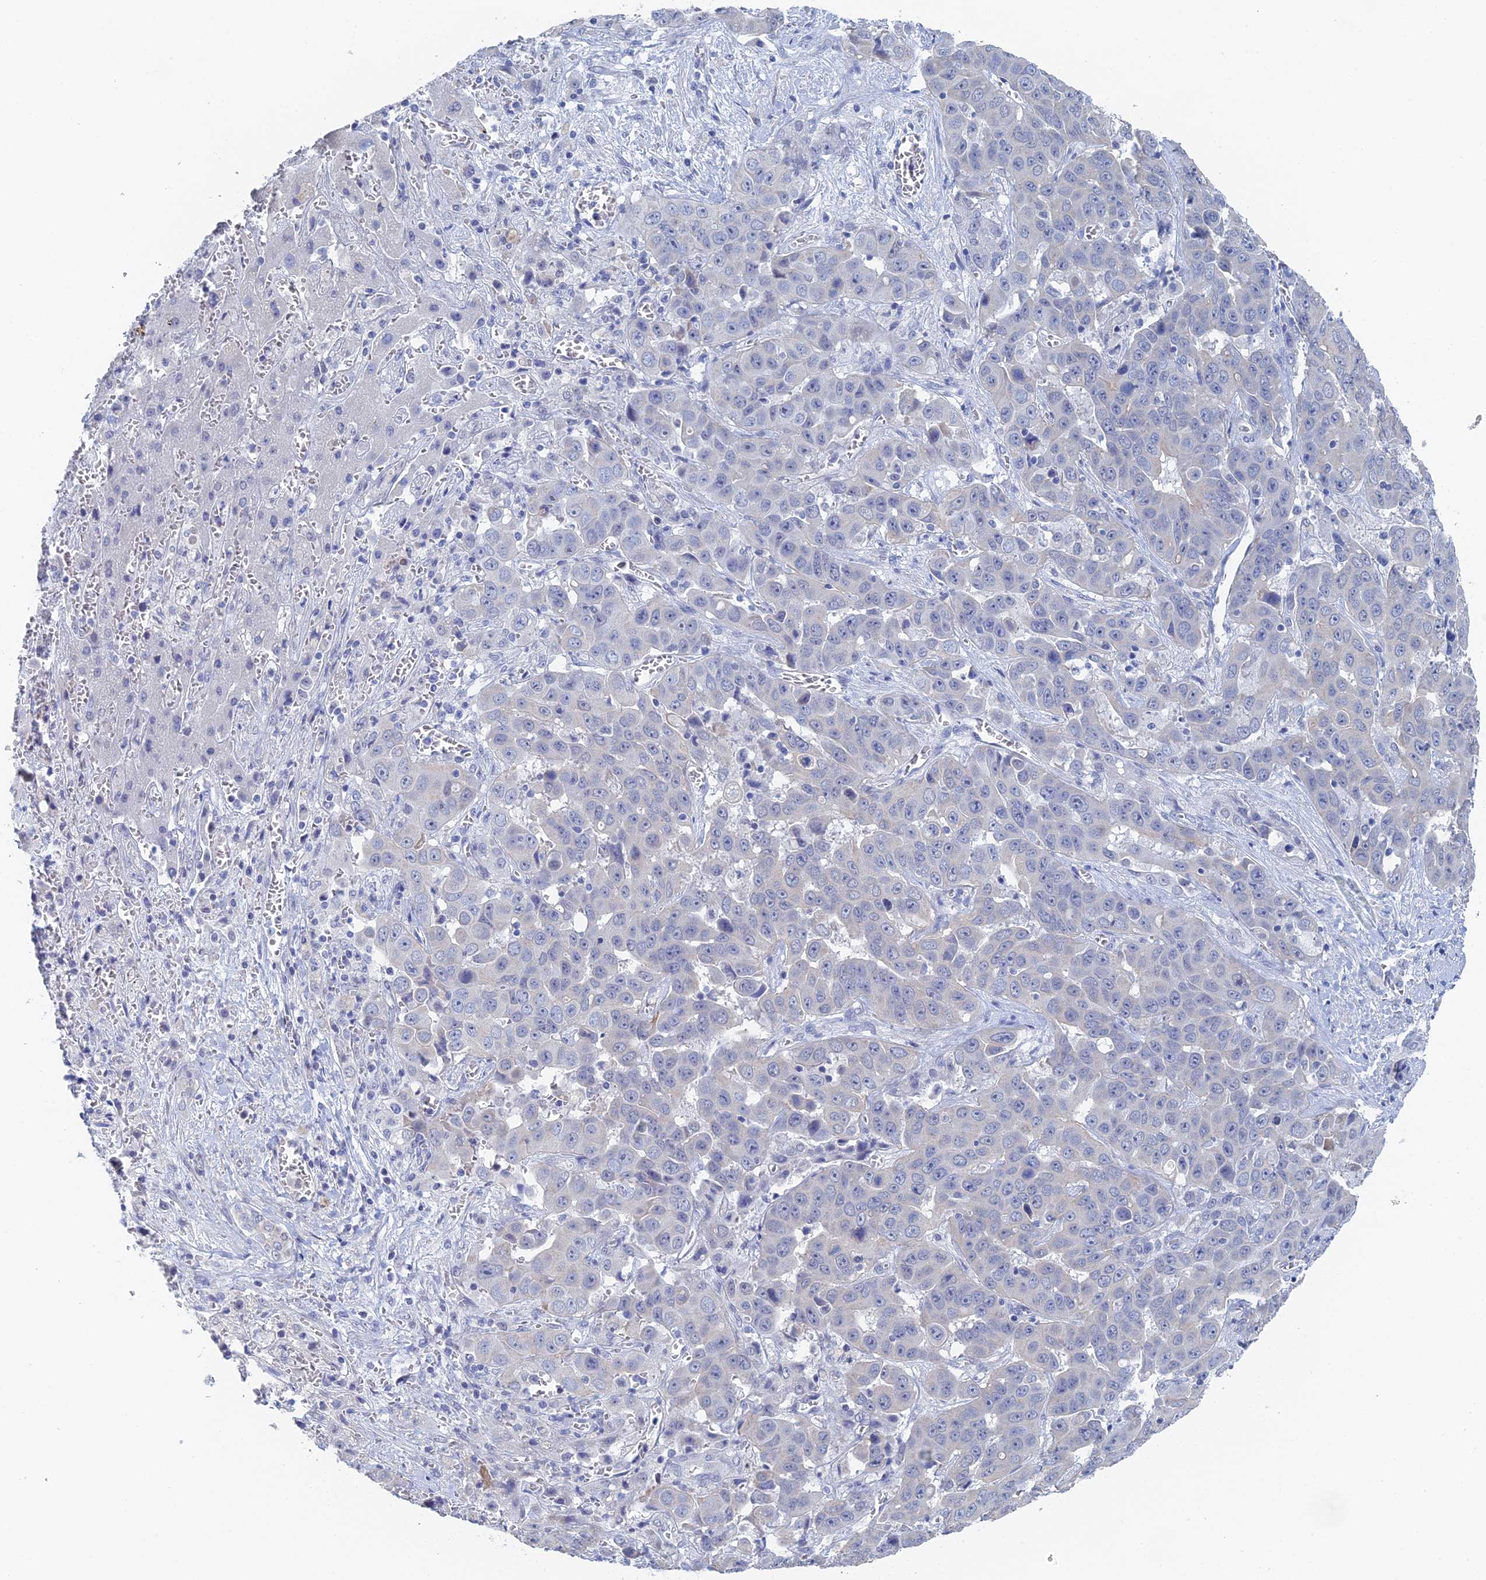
{"staining": {"intensity": "negative", "quantity": "none", "location": "none"}, "tissue": "liver cancer", "cell_type": "Tumor cells", "image_type": "cancer", "snomed": [{"axis": "morphology", "description": "Cholangiocarcinoma"}, {"axis": "topography", "description": "Liver"}], "caption": "IHC of human liver cancer (cholangiocarcinoma) demonstrates no expression in tumor cells.", "gene": "GMNC", "patient": {"sex": "female", "age": 52}}